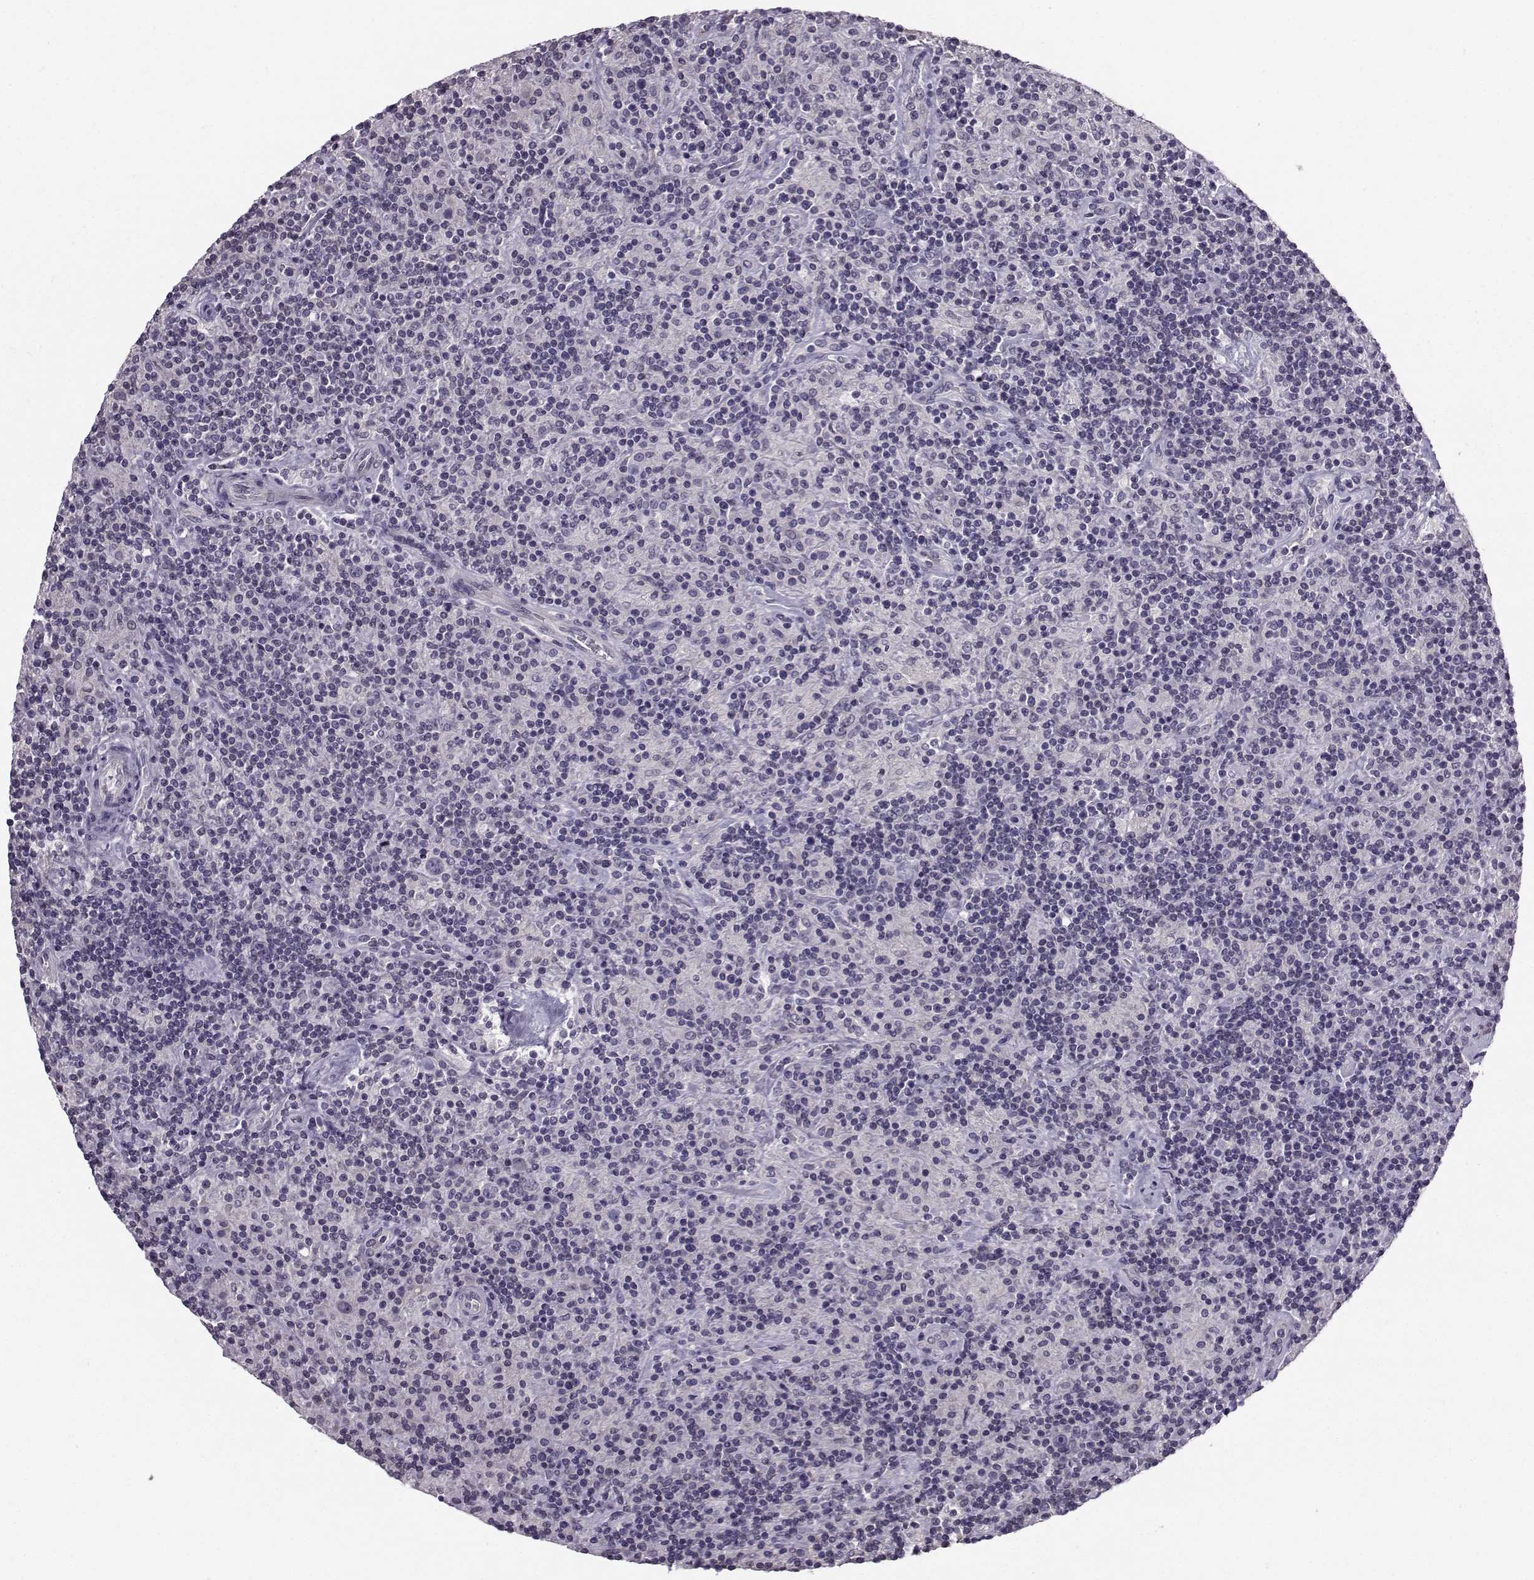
{"staining": {"intensity": "negative", "quantity": "none", "location": "none"}, "tissue": "lymphoma", "cell_type": "Tumor cells", "image_type": "cancer", "snomed": [{"axis": "morphology", "description": "Hodgkin's disease, NOS"}, {"axis": "topography", "description": "Lymph node"}], "caption": "The histopathology image displays no staining of tumor cells in lymphoma.", "gene": "TSPYL5", "patient": {"sex": "male", "age": 70}}